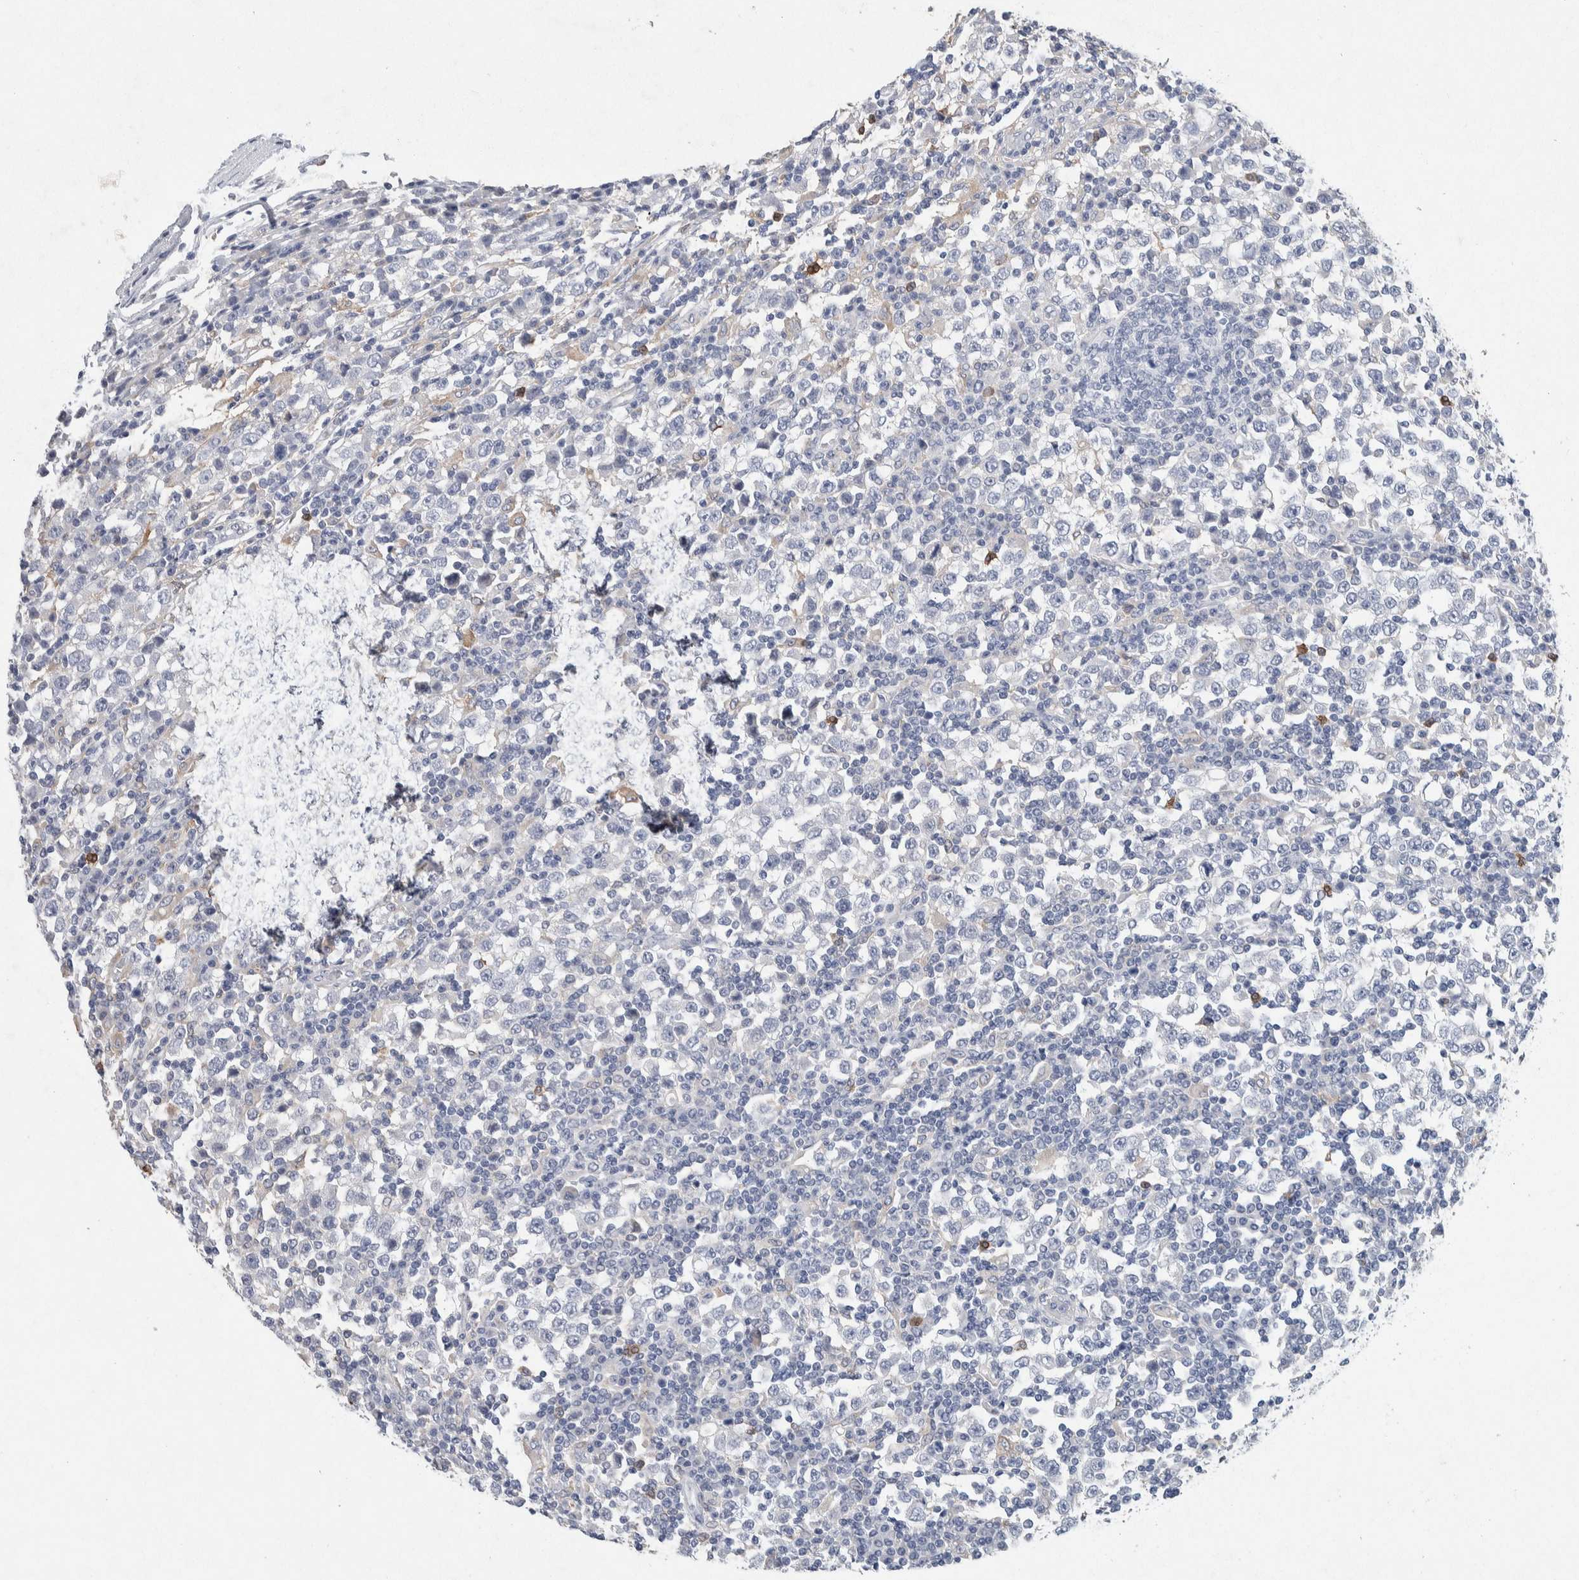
{"staining": {"intensity": "negative", "quantity": "none", "location": "none"}, "tissue": "testis cancer", "cell_type": "Tumor cells", "image_type": "cancer", "snomed": [{"axis": "morphology", "description": "Seminoma, NOS"}, {"axis": "topography", "description": "Testis"}], "caption": "Protein analysis of testis cancer (seminoma) demonstrates no significant expression in tumor cells.", "gene": "NCF2", "patient": {"sex": "male", "age": 65}}